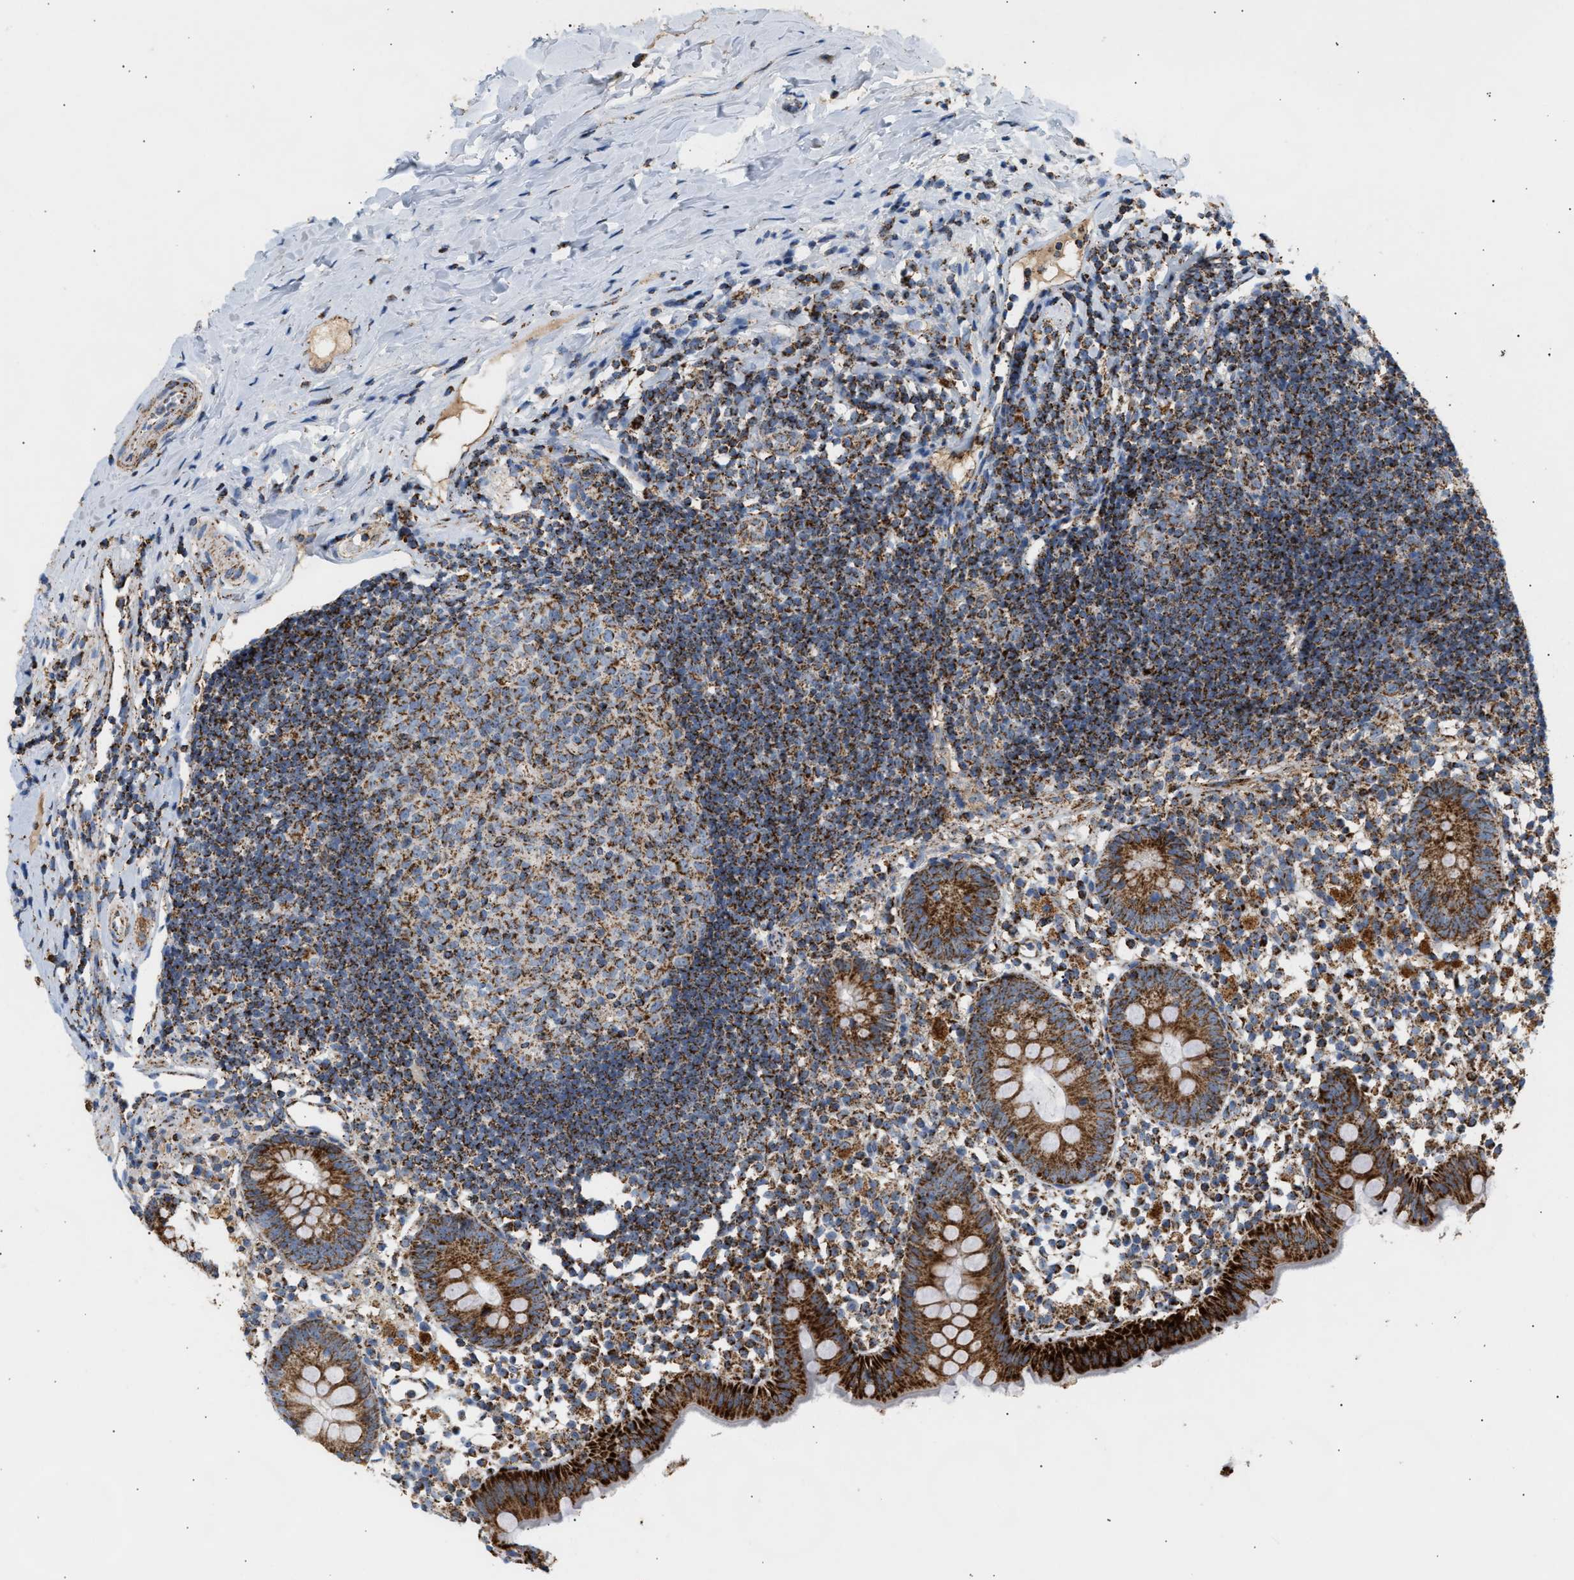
{"staining": {"intensity": "strong", "quantity": ">75%", "location": "cytoplasmic/membranous"}, "tissue": "appendix", "cell_type": "Glandular cells", "image_type": "normal", "snomed": [{"axis": "morphology", "description": "Normal tissue, NOS"}, {"axis": "topography", "description": "Appendix"}], "caption": "Appendix stained with immunohistochemistry reveals strong cytoplasmic/membranous expression in about >75% of glandular cells. (Stains: DAB in brown, nuclei in blue, Microscopy: brightfield microscopy at high magnification).", "gene": "OGDH", "patient": {"sex": "female", "age": 20}}